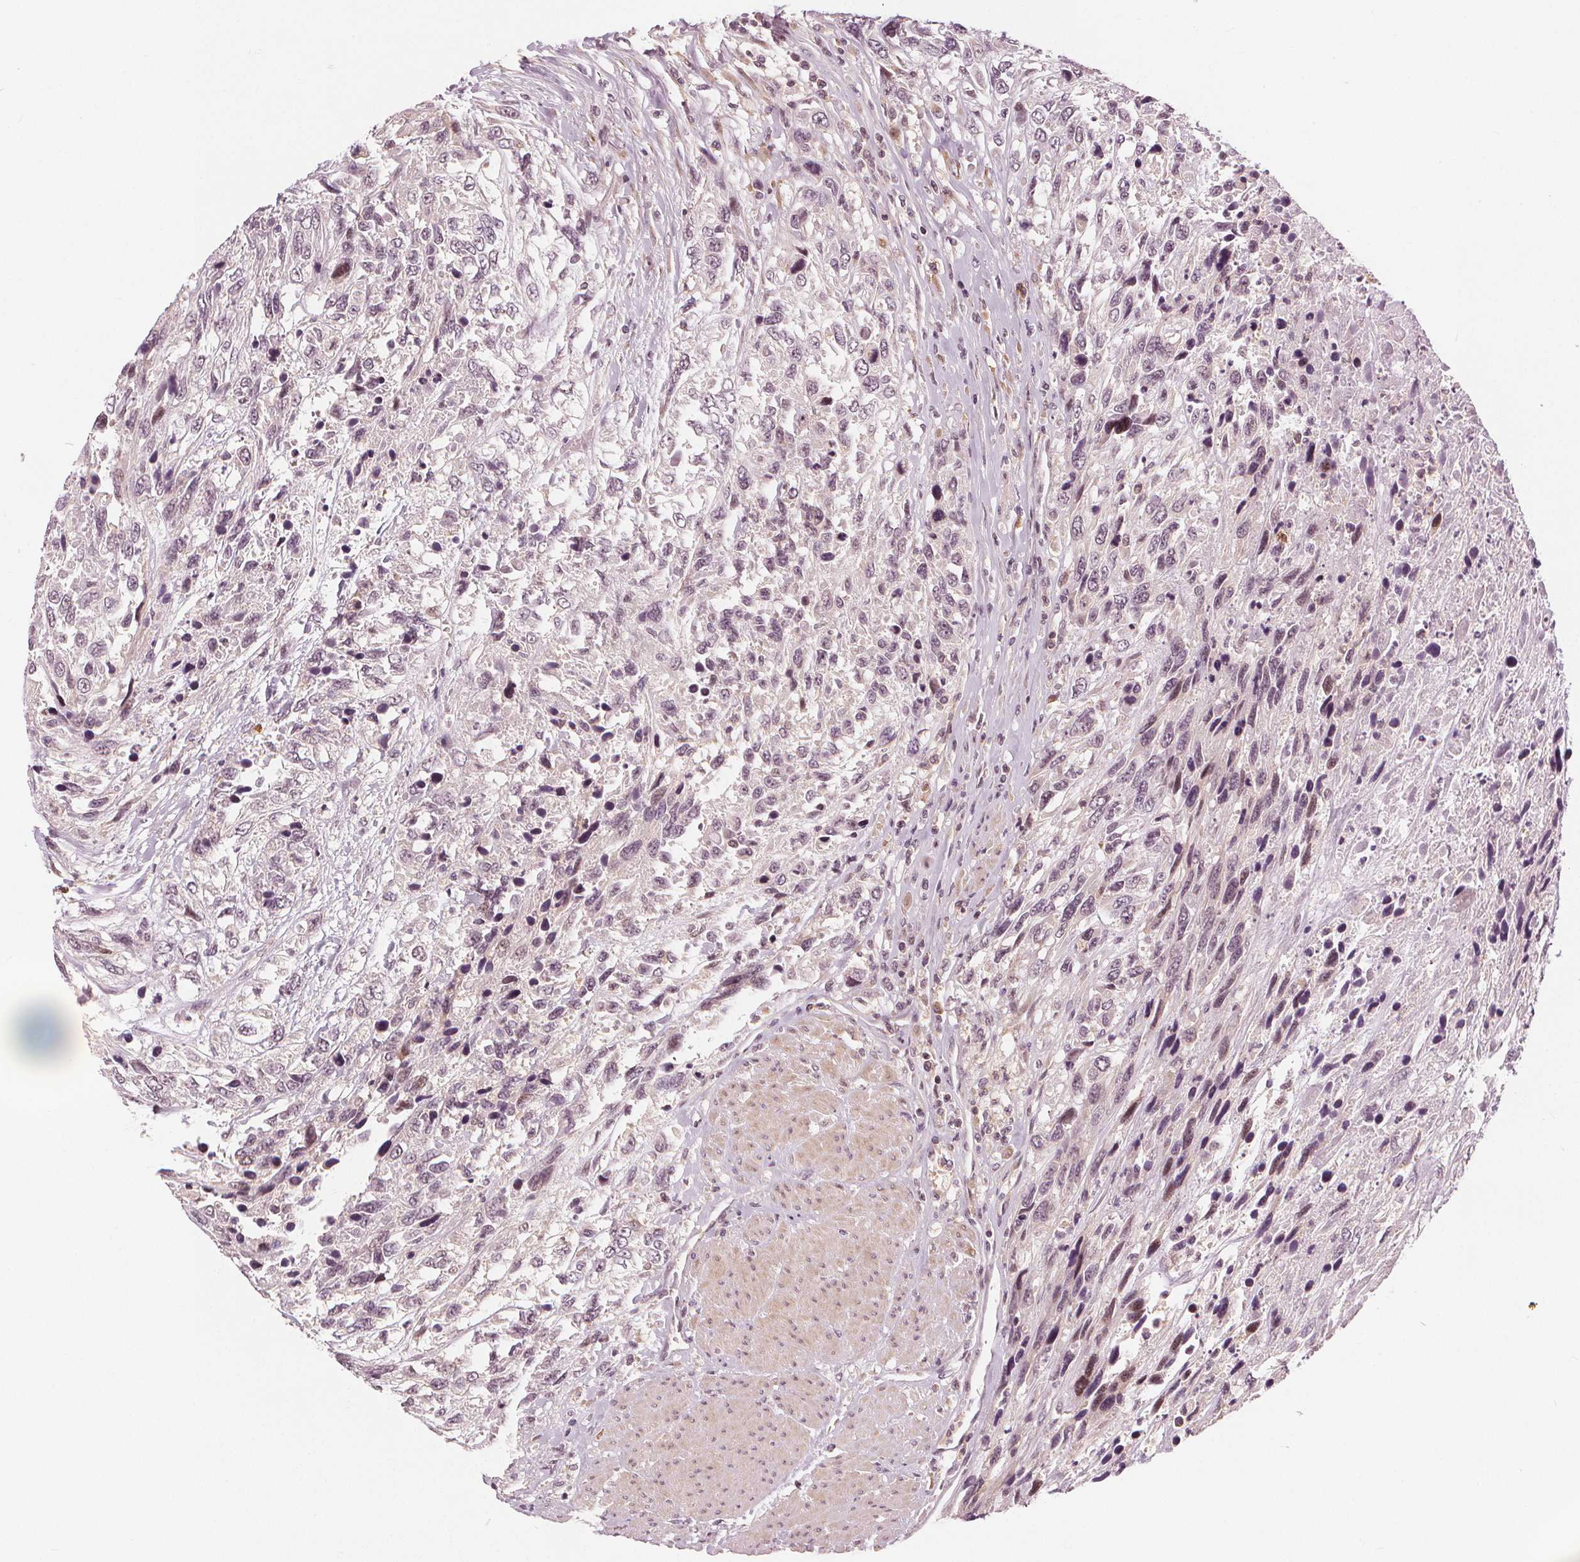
{"staining": {"intensity": "weak", "quantity": "<25%", "location": "nuclear"}, "tissue": "urothelial cancer", "cell_type": "Tumor cells", "image_type": "cancer", "snomed": [{"axis": "morphology", "description": "Urothelial carcinoma, High grade"}, {"axis": "topography", "description": "Urinary bladder"}], "caption": "DAB immunohistochemical staining of human urothelial carcinoma (high-grade) shows no significant expression in tumor cells.", "gene": "SLC34A1", "patient": {"sex": "female", "age": 70}}